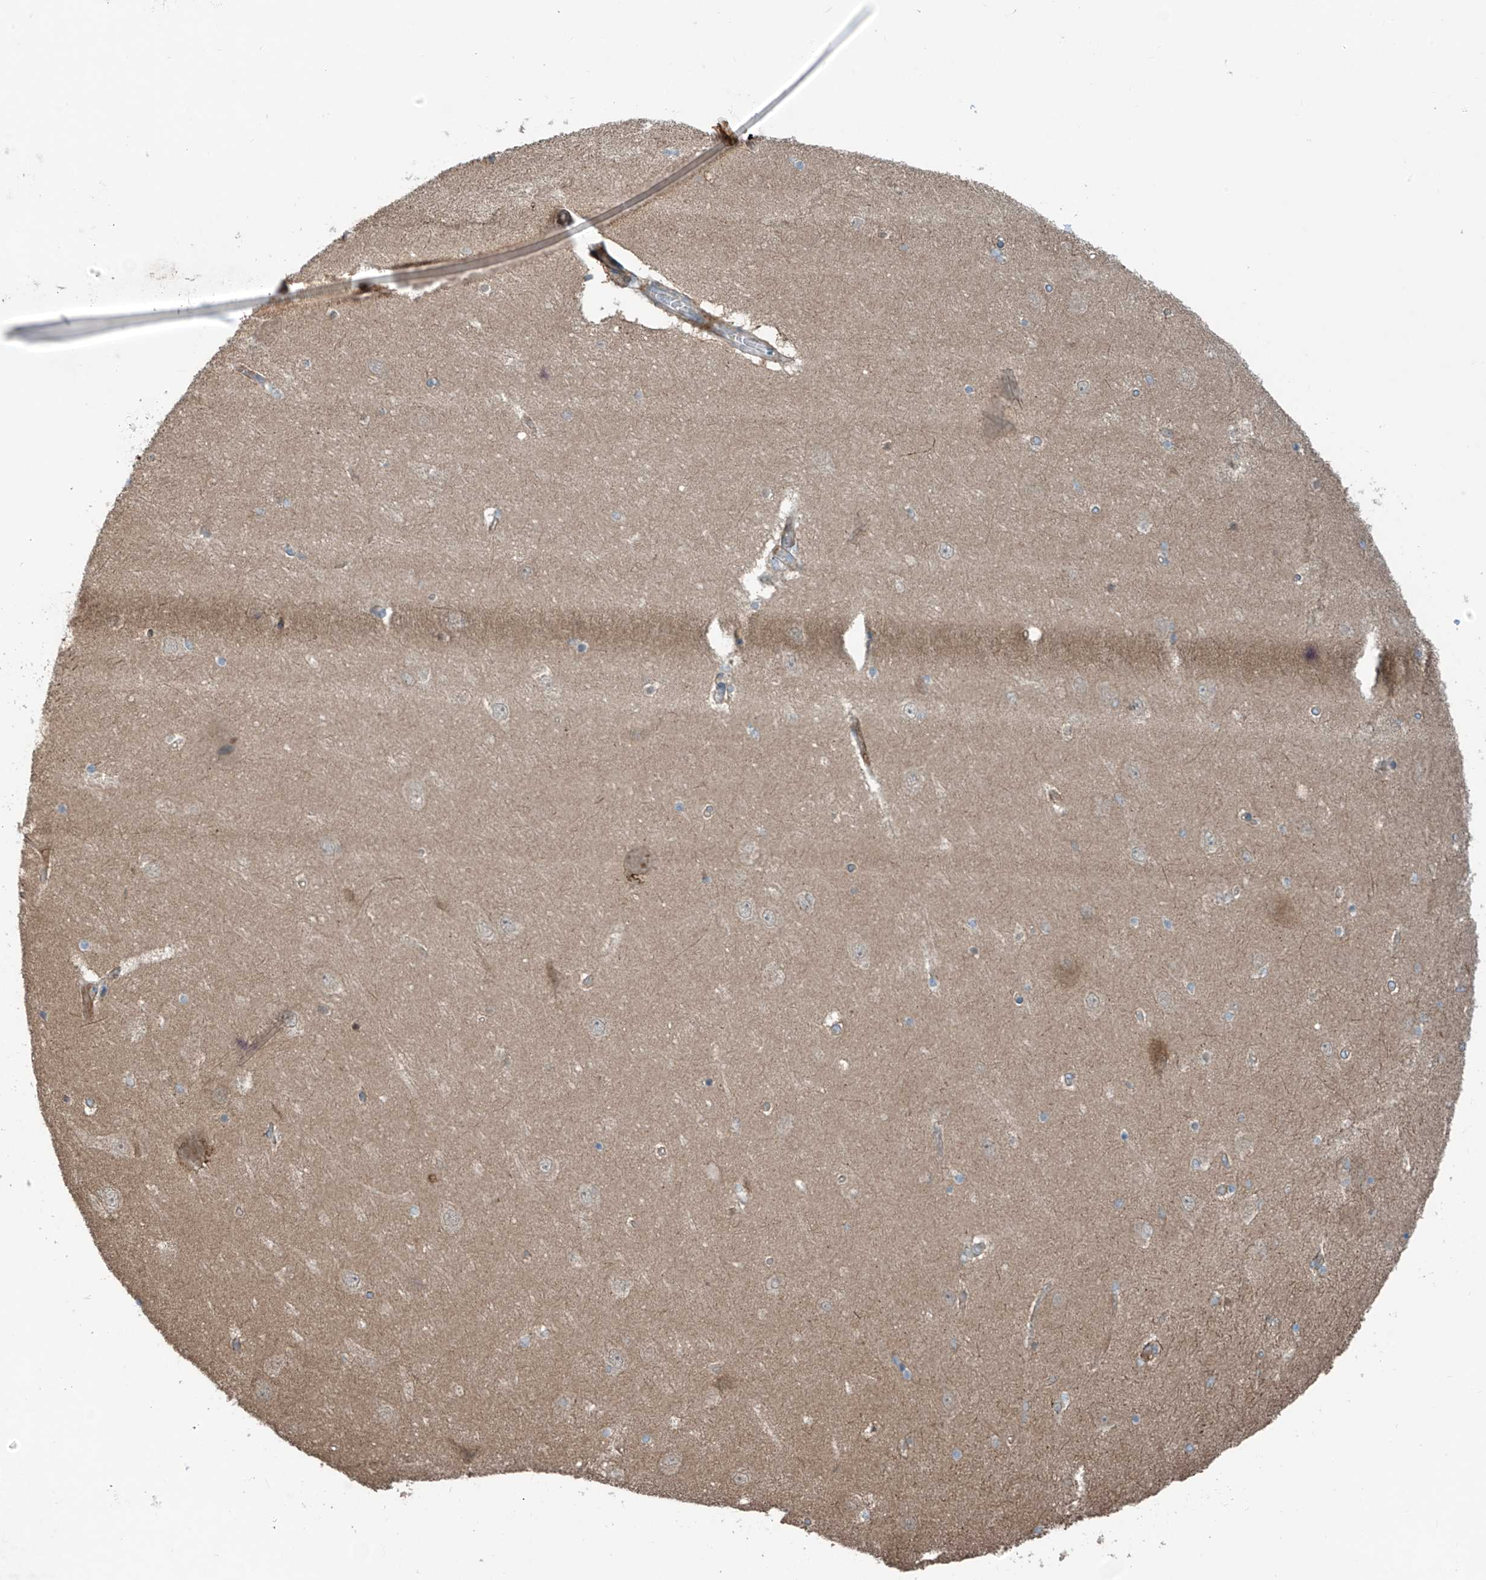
{"staining": {"intensity": "negative", "quantity": "none", "location": "none"}, "tissue": "hippocampus", "cell_type": "Glial cells", "image_type": "normal", "snomed": [{"axis": "morphology", "description": "Normal tissue, NOS"}, {"axis": "topography", "description": "Hippocampus"}], "caption": "IHC micrograph of benign hippocampus: hippocampus stained with DAB exhibits no significant protein positivity in glial cells. (Immunohistochemistry (ihc), brightfield microscopy, high magnification).", "gene": "SAMD3", "patient": {"sex": "female", "age": 54}}